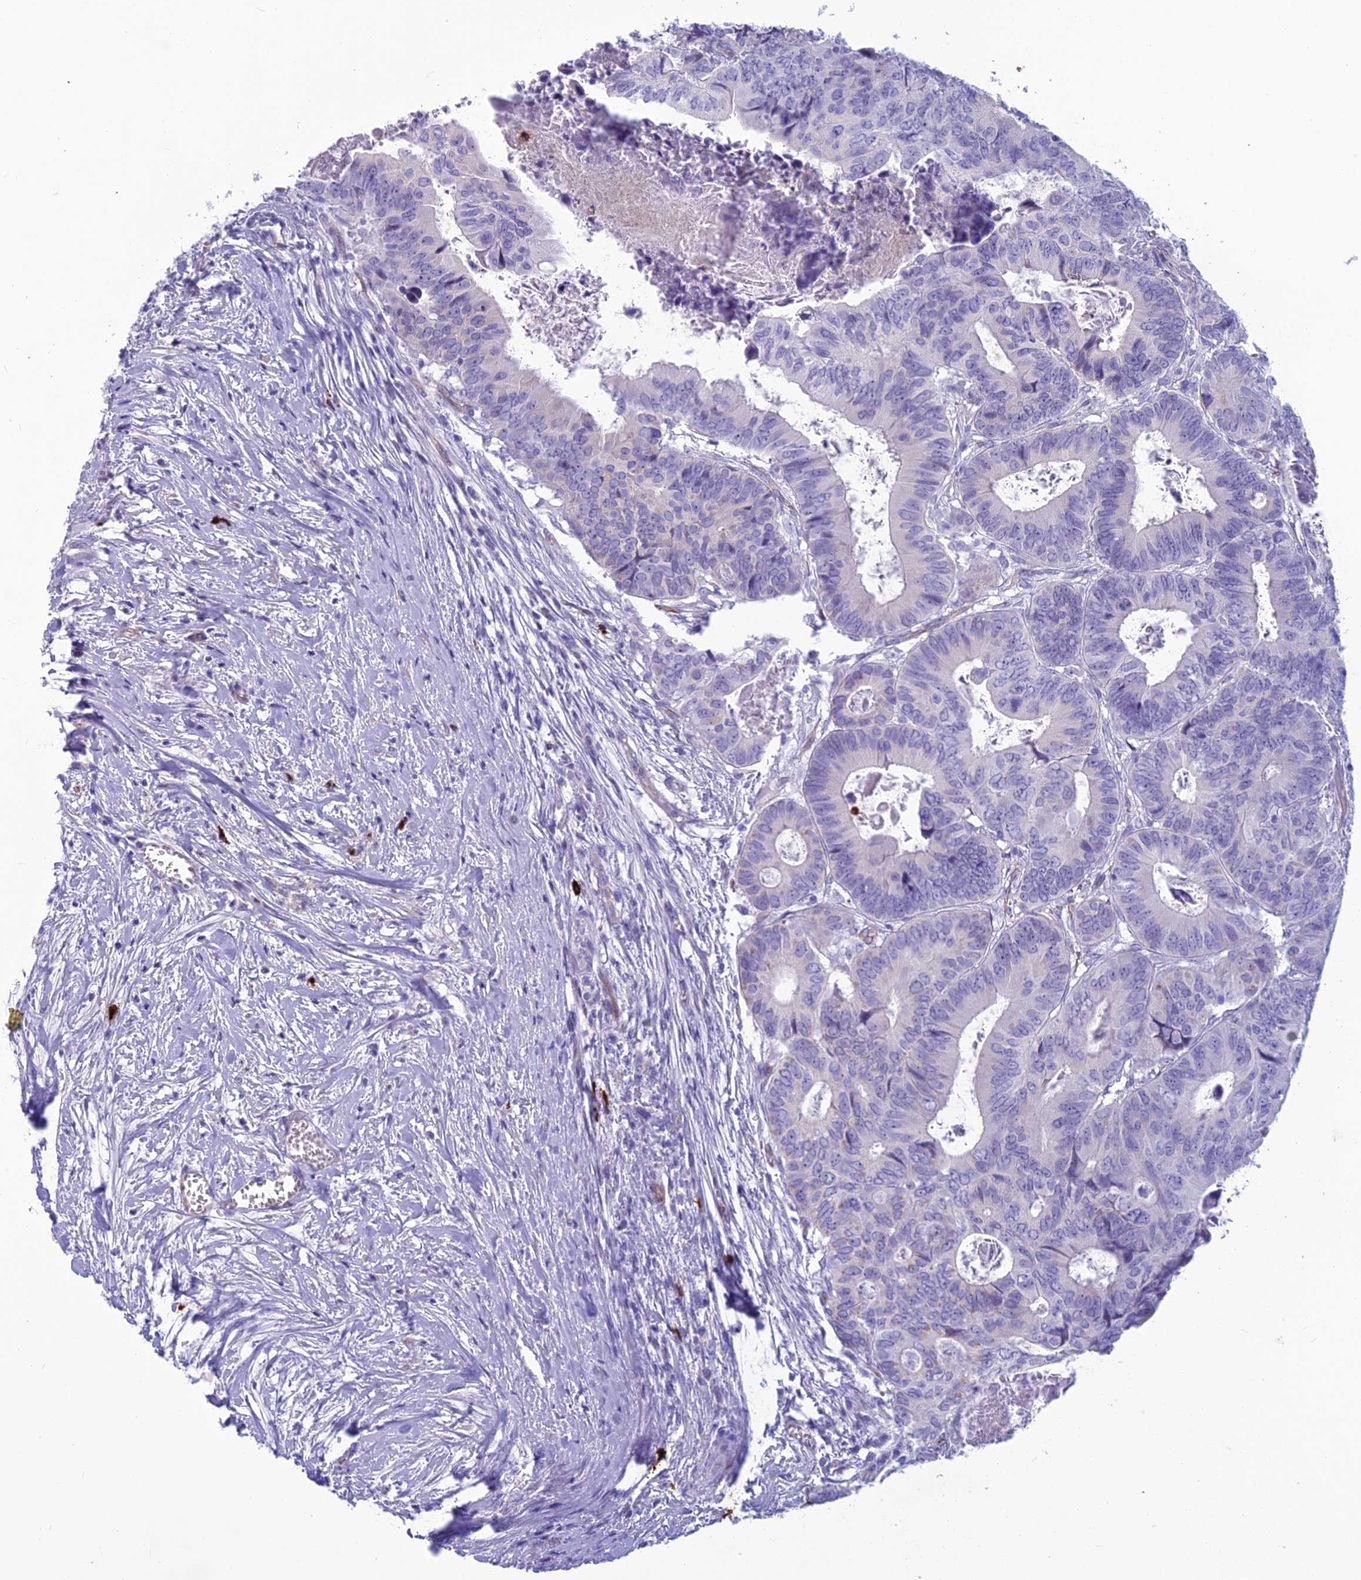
{"staining": {"intensity": "negative", "quantity": "none", "location": "none"}, "tissue": "colorectal cancer", "cell_type": "Tumor cells", "image_type": "cancer", "snomed": [{"axis": "morphology", "description": "Adenocarcinoma, NOS"}, {"axis": "topography", "description": "Colon"}], "caption": "Immunohistochemical staining of human colorectal cancer (adenocarcinoma) reveals no significant positivity in tumor cells. (DAB immunohistochemistry, high magnification).", "gene": "BBS7", "patient": {"sex": "male", "age": 85}}